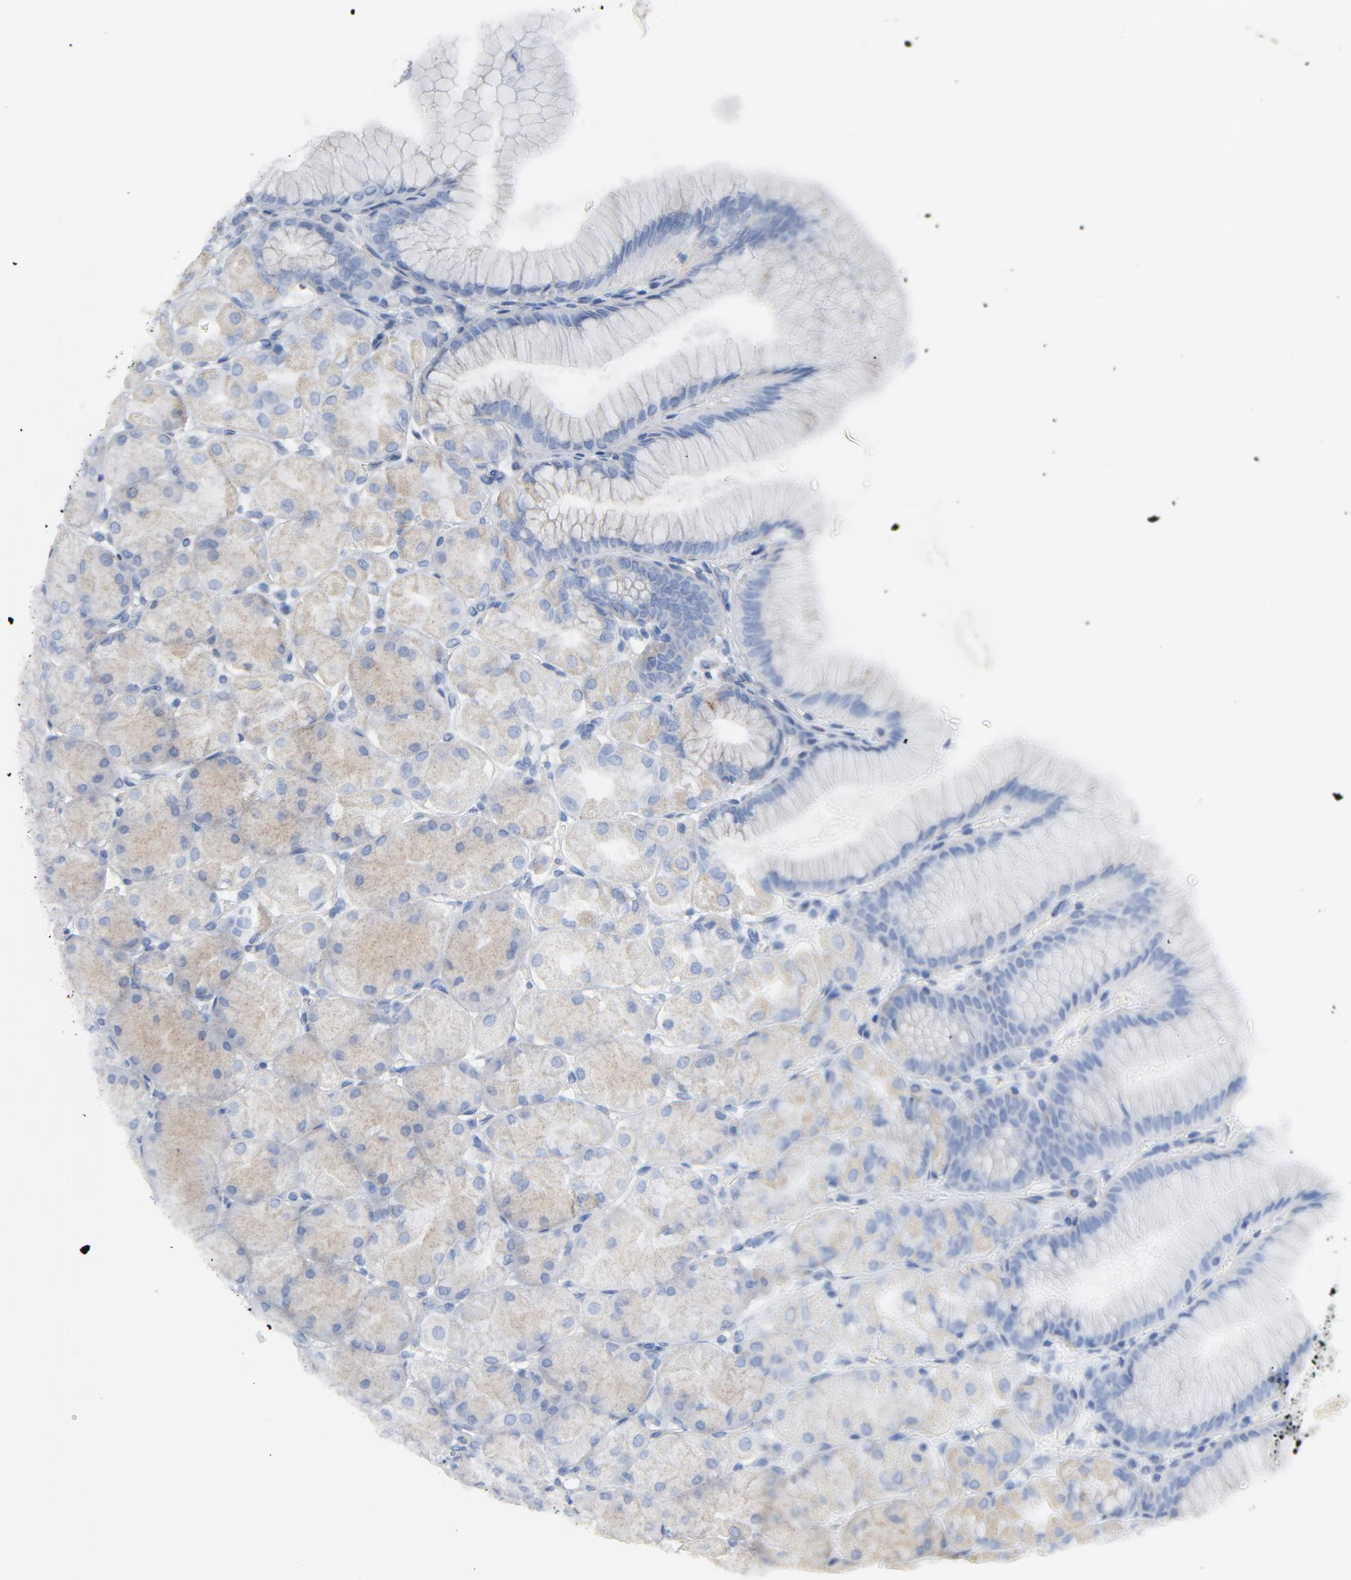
{"staining": {"intensity": "weak", "quantity": "25%-75%", "location": "cytoplasmic/membranous"}, "tissue": "stomach", "cell_type": "Glandular cells", "image_type": "normal", "snomed": [{"axis": "morphology", "description": "Normal tissue, NOS"}, {"axis": "topography", "description": "Stomach, upper"}], "caption": "Immunohistochemistry (DAB) staining of normal human stomach shows weak cytoplasmic/membranous protein expression in about 25%-75% of glandular cells.", "gene": "C14orf119", "patient": {"sex": "female", "age": 56}}